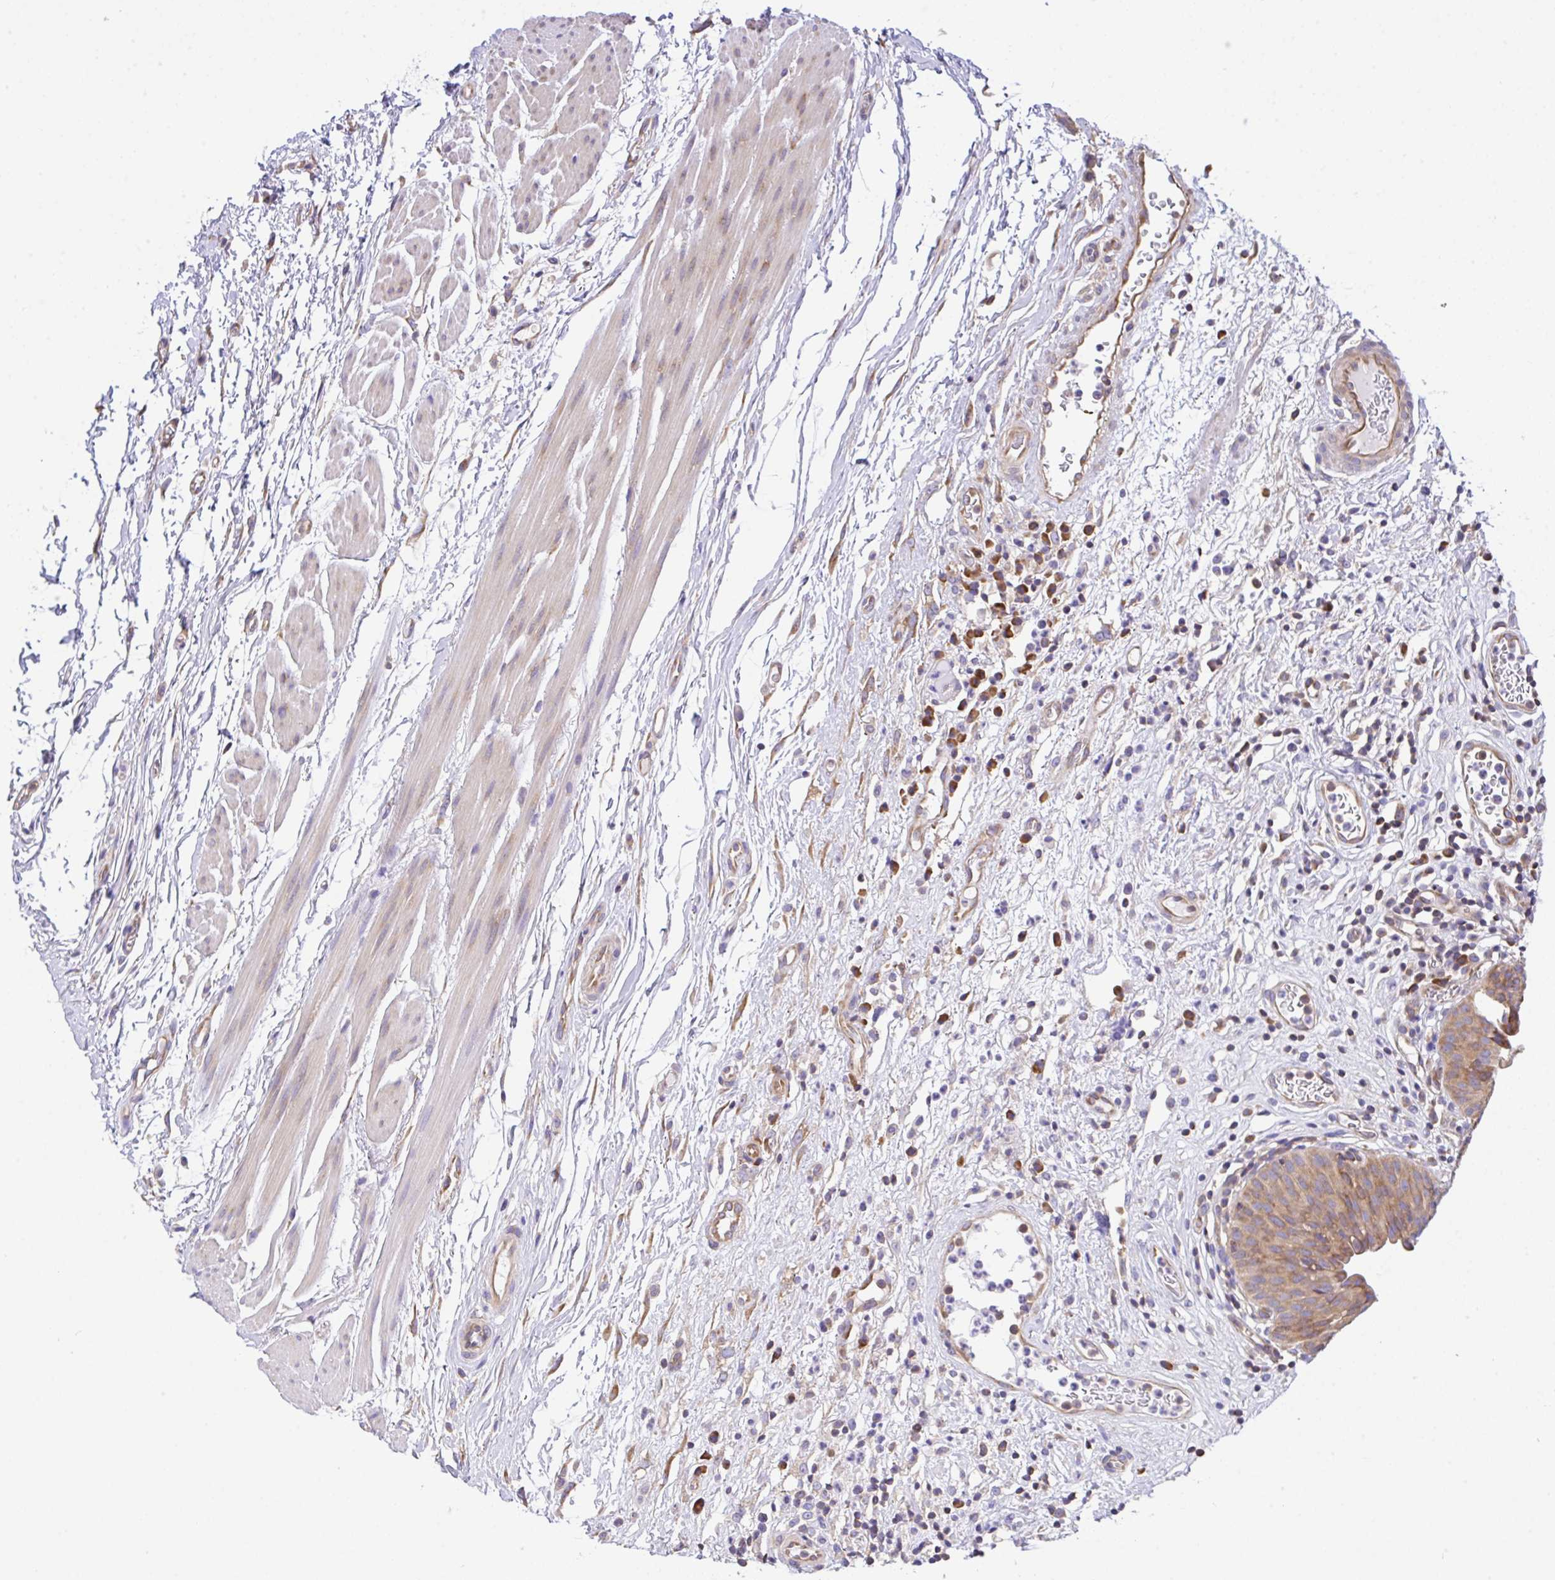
{"staining": {"intensity": "moderate", "quantity": ">75%", "location": "cytoplasmic/membranous"}, "tissue": "urinary bladder", "cell_type": "Urothelial cells", "image_type": "normal", "snomed": [{"axis": "morphology", "description": "Normal tissue, NOS"}, {"axis": "morphology", "description": "Inflammation, NOS"}, {"axis": "topography", "description": "Urinary bladder"}], "caption": "Protein expression analysis of normal urinary bladder exhibits moderate cytoplasmic/membranous positivity in about >75% of urothelial cells. (Brightfield microscopy of DAB IHC at high magnification).", "gene": "GFPT2", "patient": {"sex": "male", "age": 57}}